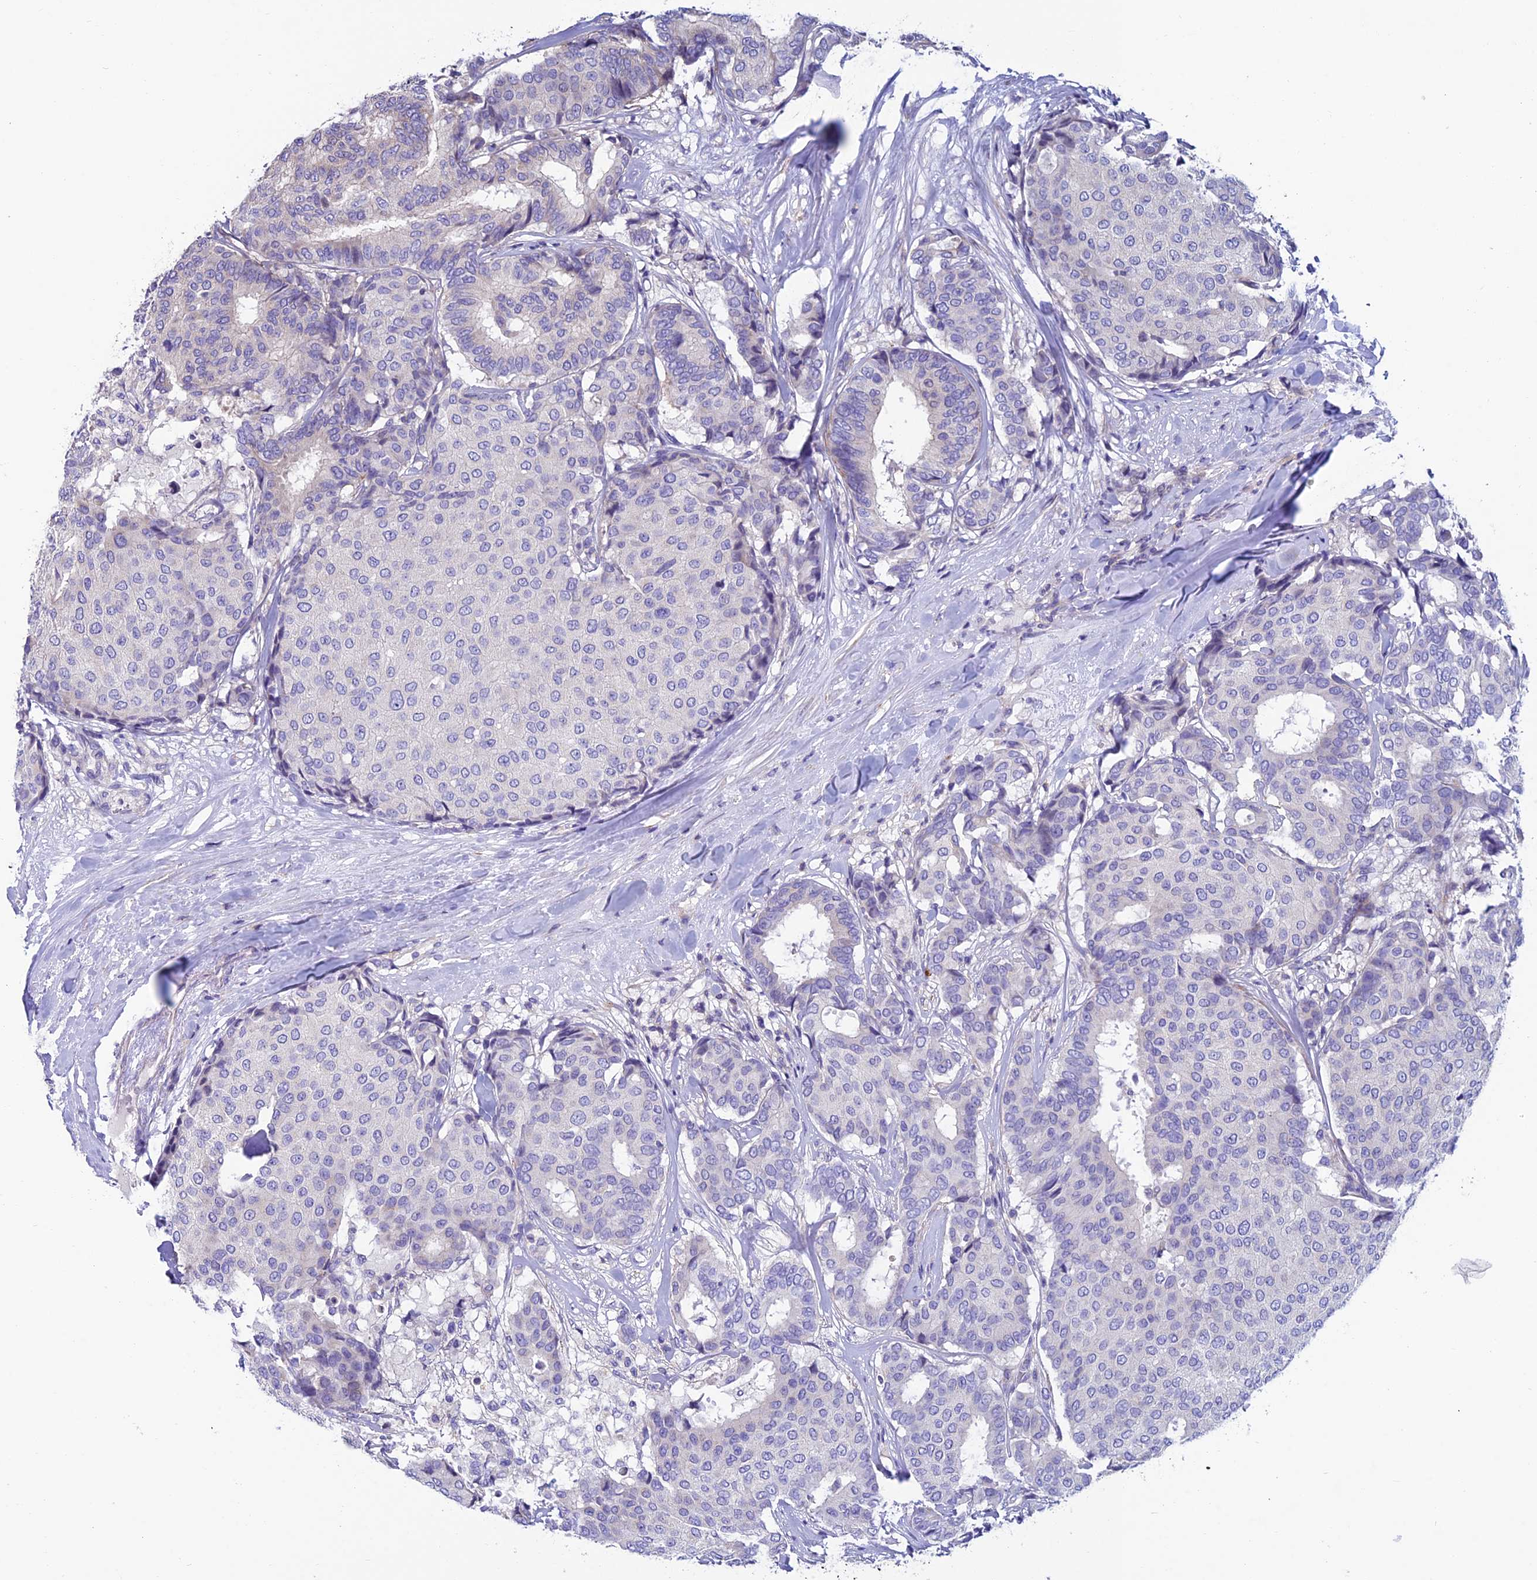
{"staining": {"intensity": "negative", "quantity": "none", "location": "none"}, "tissue": "breast cancer", "cell_type": "Tumor cells", "image_type": "cancer", "snomed": [{"axis": "morphology", "description": "Duct carcinoma"}, {"axis": "topography", "description": "Breast"}], "caption": "Tumor cells show no significant protein staining in breast invasive ductal carcinoma. (Stains: DAB (3,3'-diaminobenzidine) immunohistochemistry with hematoxylin counter stain, Microscopy: brightfield microscopy at high magnification).", "gene": "FAM178B", "patient": {"sex": "female", "age": 75}}